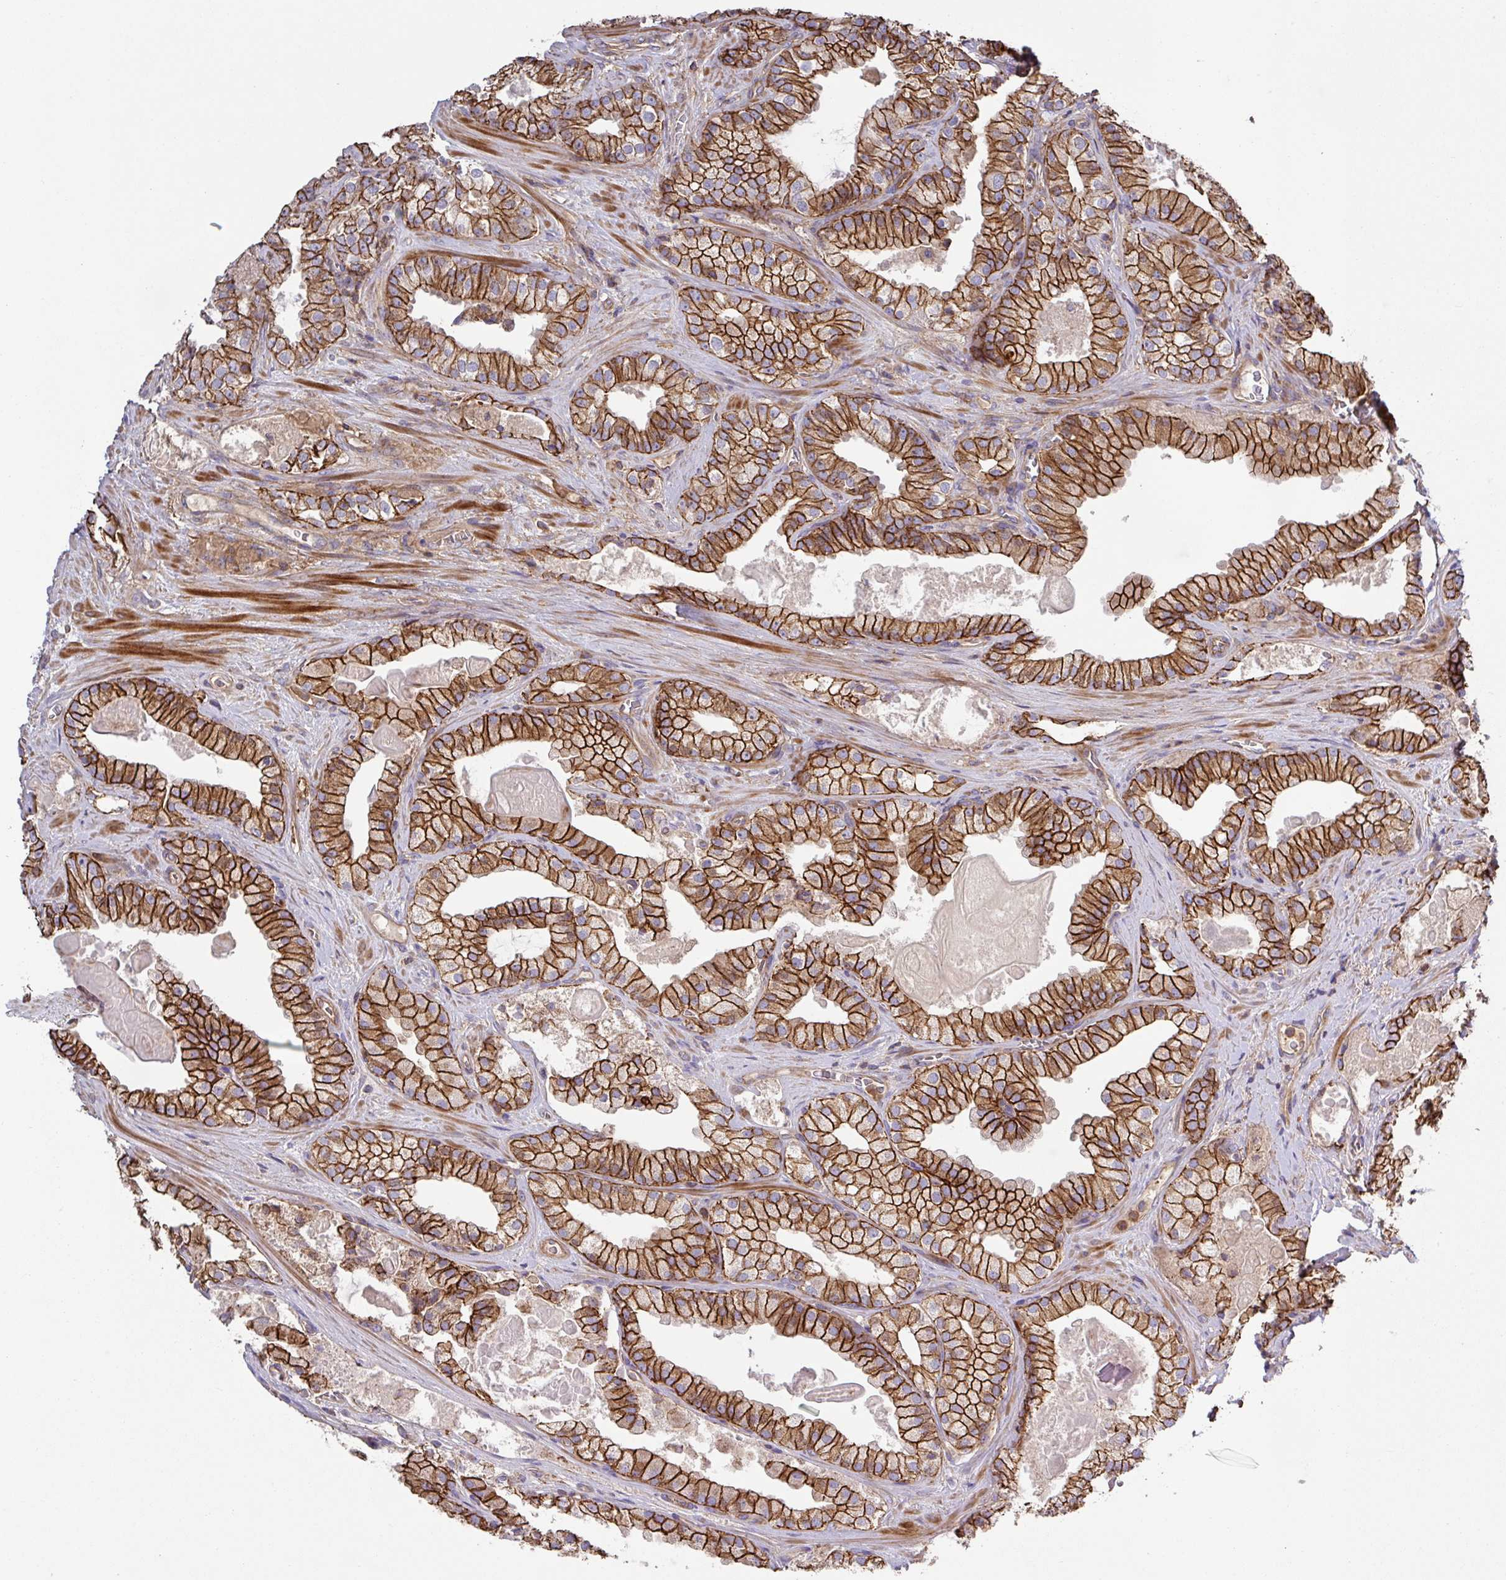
{"staining": {"intensity": "strong", "quantity": ">75%", "location": "cytoplasmic/membranous"}, "tissue": "prostate cancer", "cell_type": "Tumor cells", "image_type": "cancer", "snomed": [{"axis": "morphology", "description": "Adenocarcinoma, High grade"}, {"axis": "topography", "description": "Prostate"}], "caption": "Immunohistochemical staining of prostate adenocarcinoma (high-grade) displays high levels of strong cytoplasmic/membranous staining in about >75% of tumor cells.", "gene": "RIC1", "patient": {"sex": "male", "age": 68}}